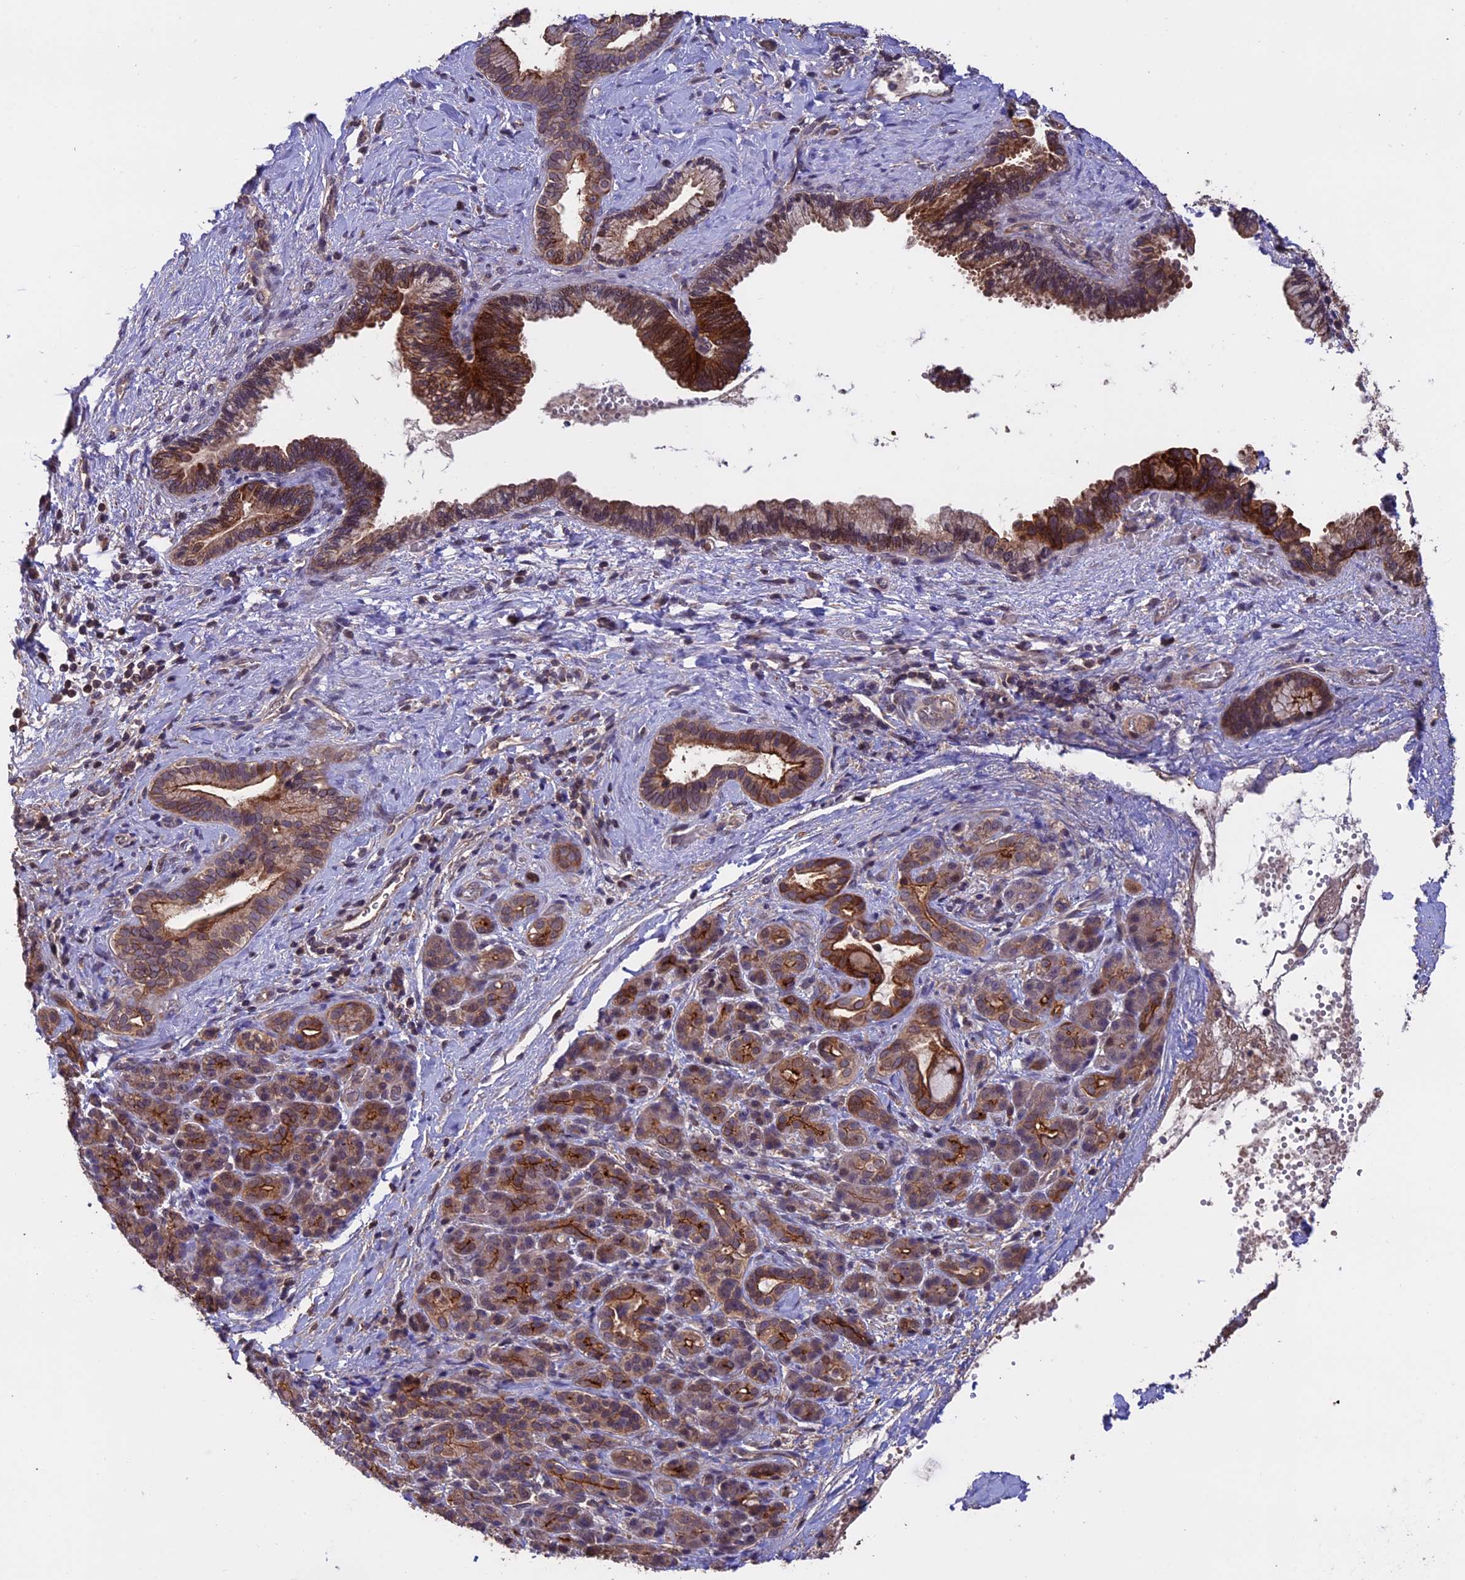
{"staining": {"intensity": "strong", "quantity": ">75%", "location": "cytoplasmic/membranous"}, "tissue": "pancreatic cancer", "cell_type": "Tumor cells", "image_type": "cancer", "snomed": [{"axis": "morphology", "description": "Adenocarcinoma, NOS"}, {"axis": "topography", "description": "Pancreas"}], "caption": "Protein expression analysis of human adenocarcinoma (pancreatic) reveals strong cytoplasmic/membranous staining in approximately >75% of tumor cells.", "gene": "PKD2L2", "patient": {"sex": "male", "age": 59}}